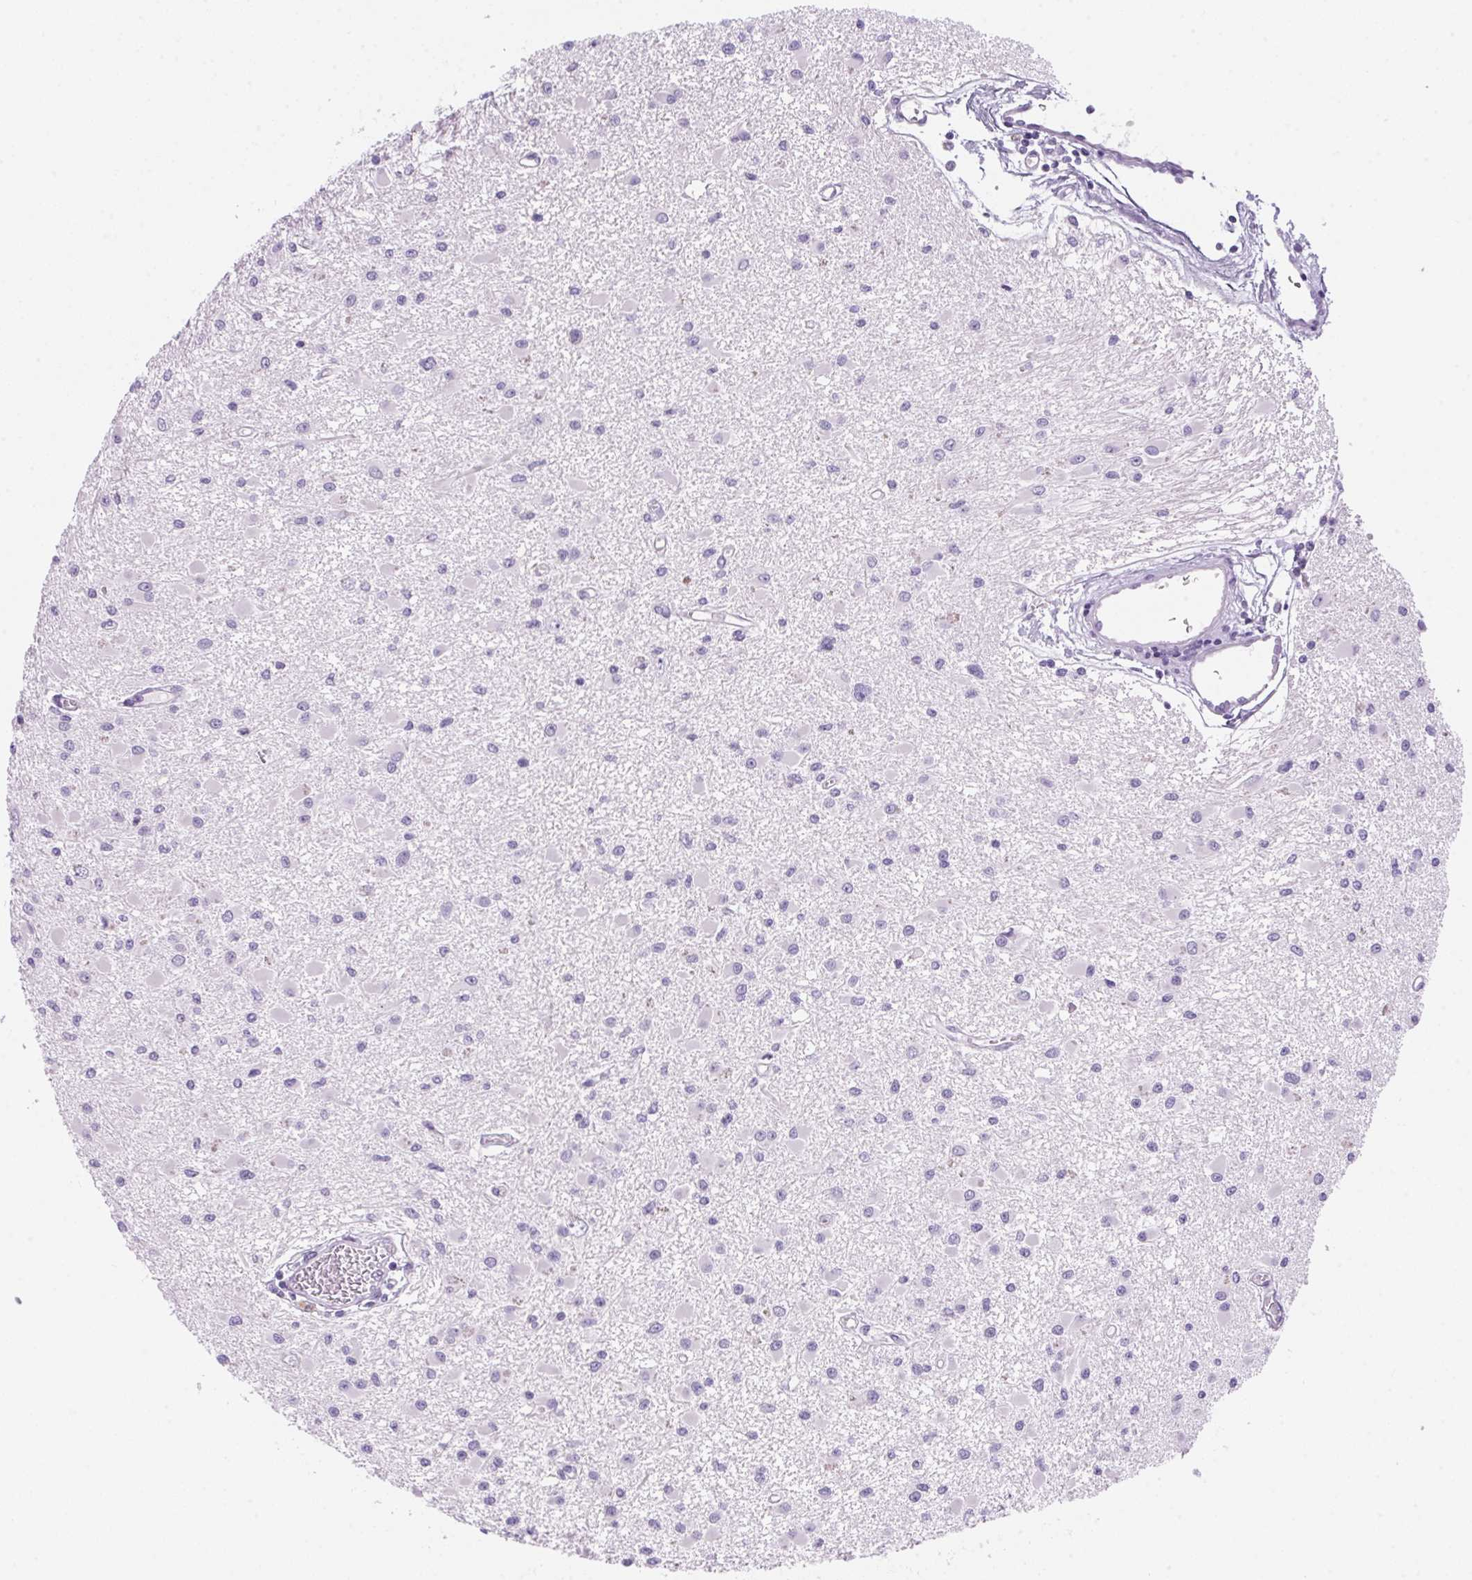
{"staining": {"intensity": "negative", "quantity": "none", "location": "none"}, "tissue": "glioma", "cell_type": "Tumor cells", "image_type": "cancer", "snomed": [{"axis": "morphology", "description": "Glioma, malignant, High grade"}, {"axis": "topography", "description": "Brain"}], "caption": "IHC histopathology image of glioma stained for a protein (brown), which shows no expression in tumor cells.", "gene": "DHCR24", "patient": {"sex": "male", "age": 54}}